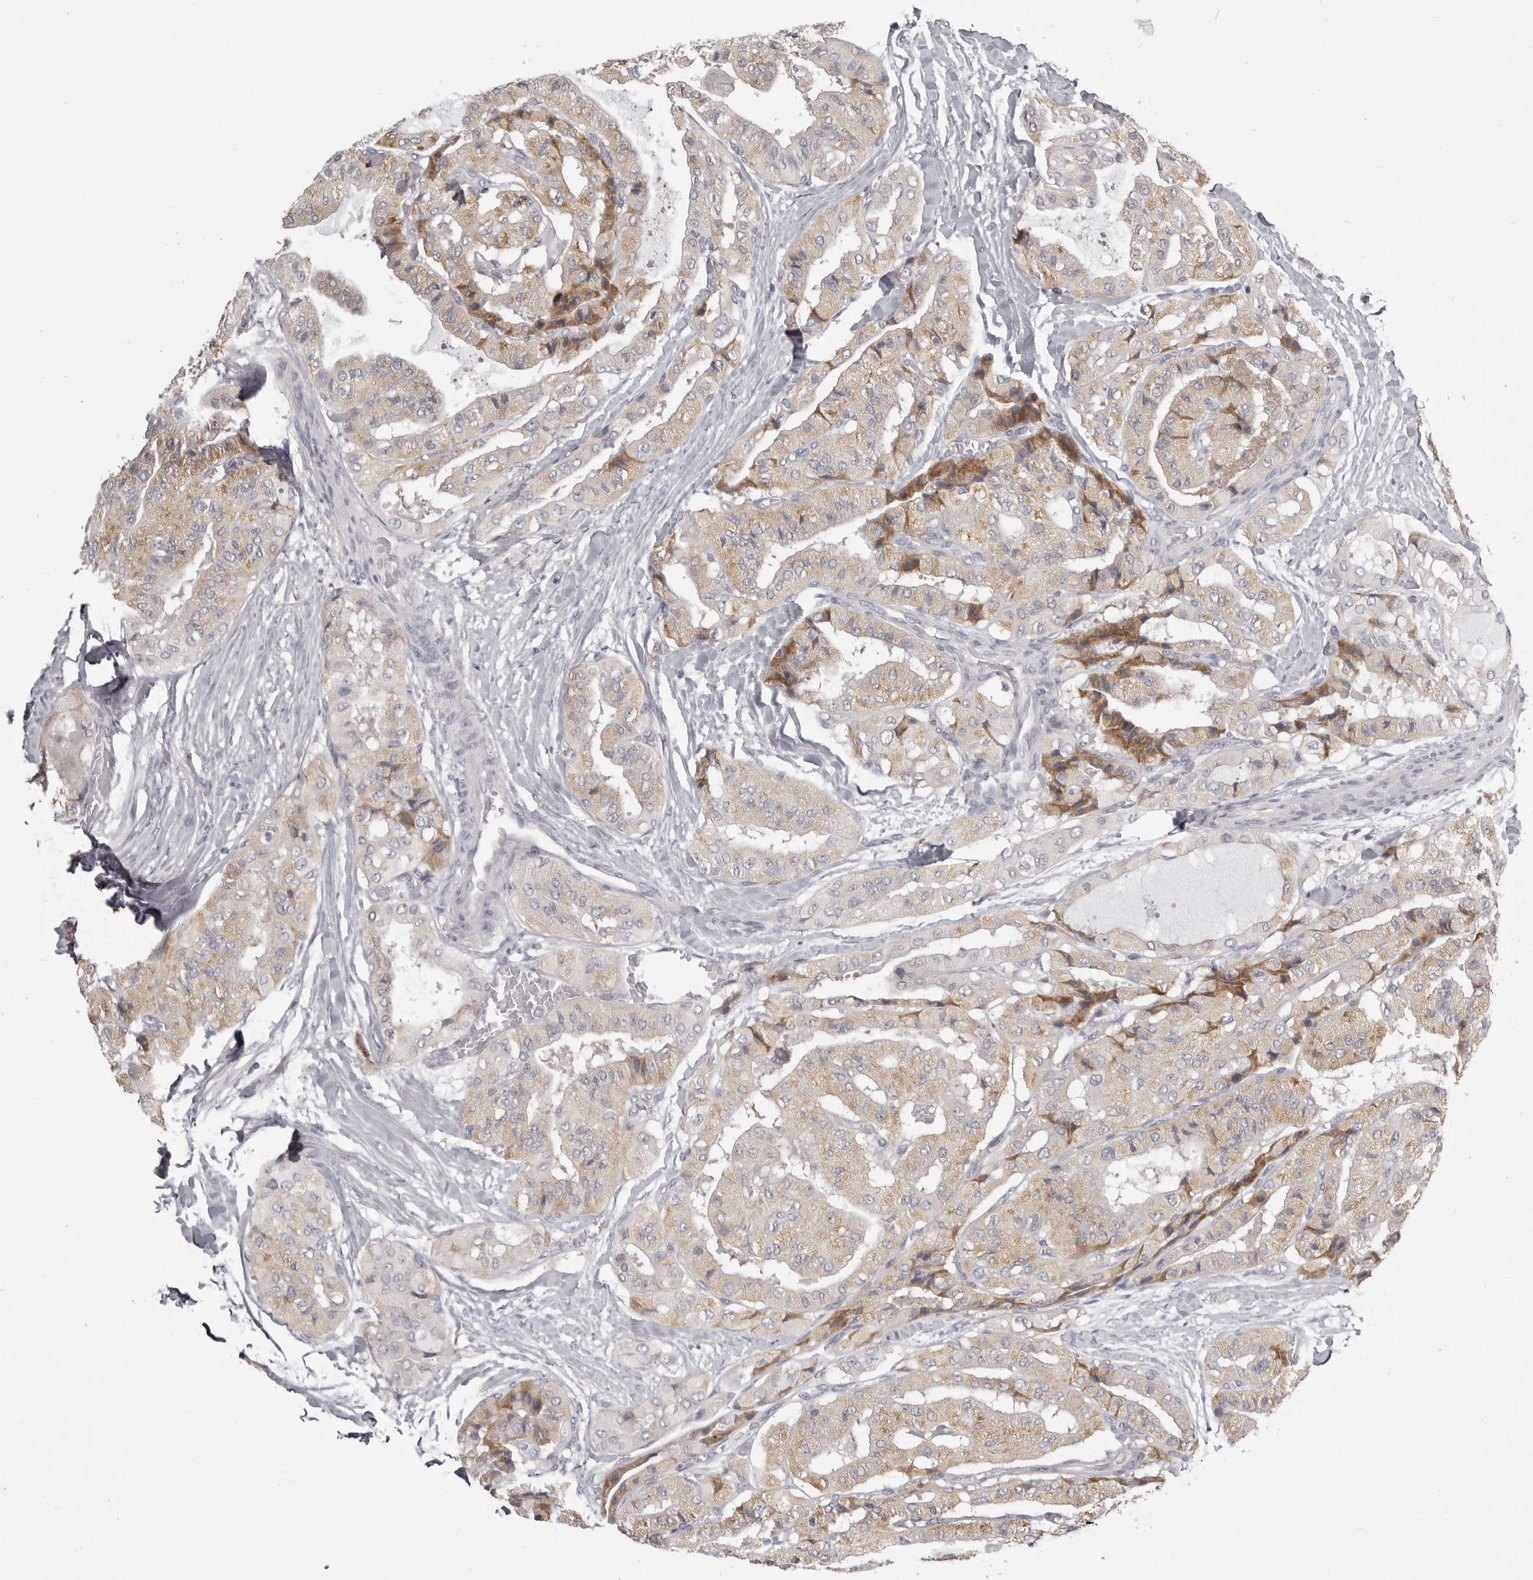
{"staining": {"intensity": "moderate", "quantity": "<25%", "location": "cytoplasmic/membranous"}, "tissue": "thyroid cancer", "cell_type": "Tumor cells", "image_type": "cancer", "snomed": [{"axis": "morphology", "description": "Papillary adenocarcinoma, NOS"}, {"axis": "topography", "description": "Thyroid gland"}], "caption": "Protein expression analysis of papillary adenocarcinoma (thyroid) exhibits moderate cytoplasmic/membranous staining in approximately <25% of tumor cells.", "gene": "OTUD3", "patient": {"sex": "female", "age": 59}}